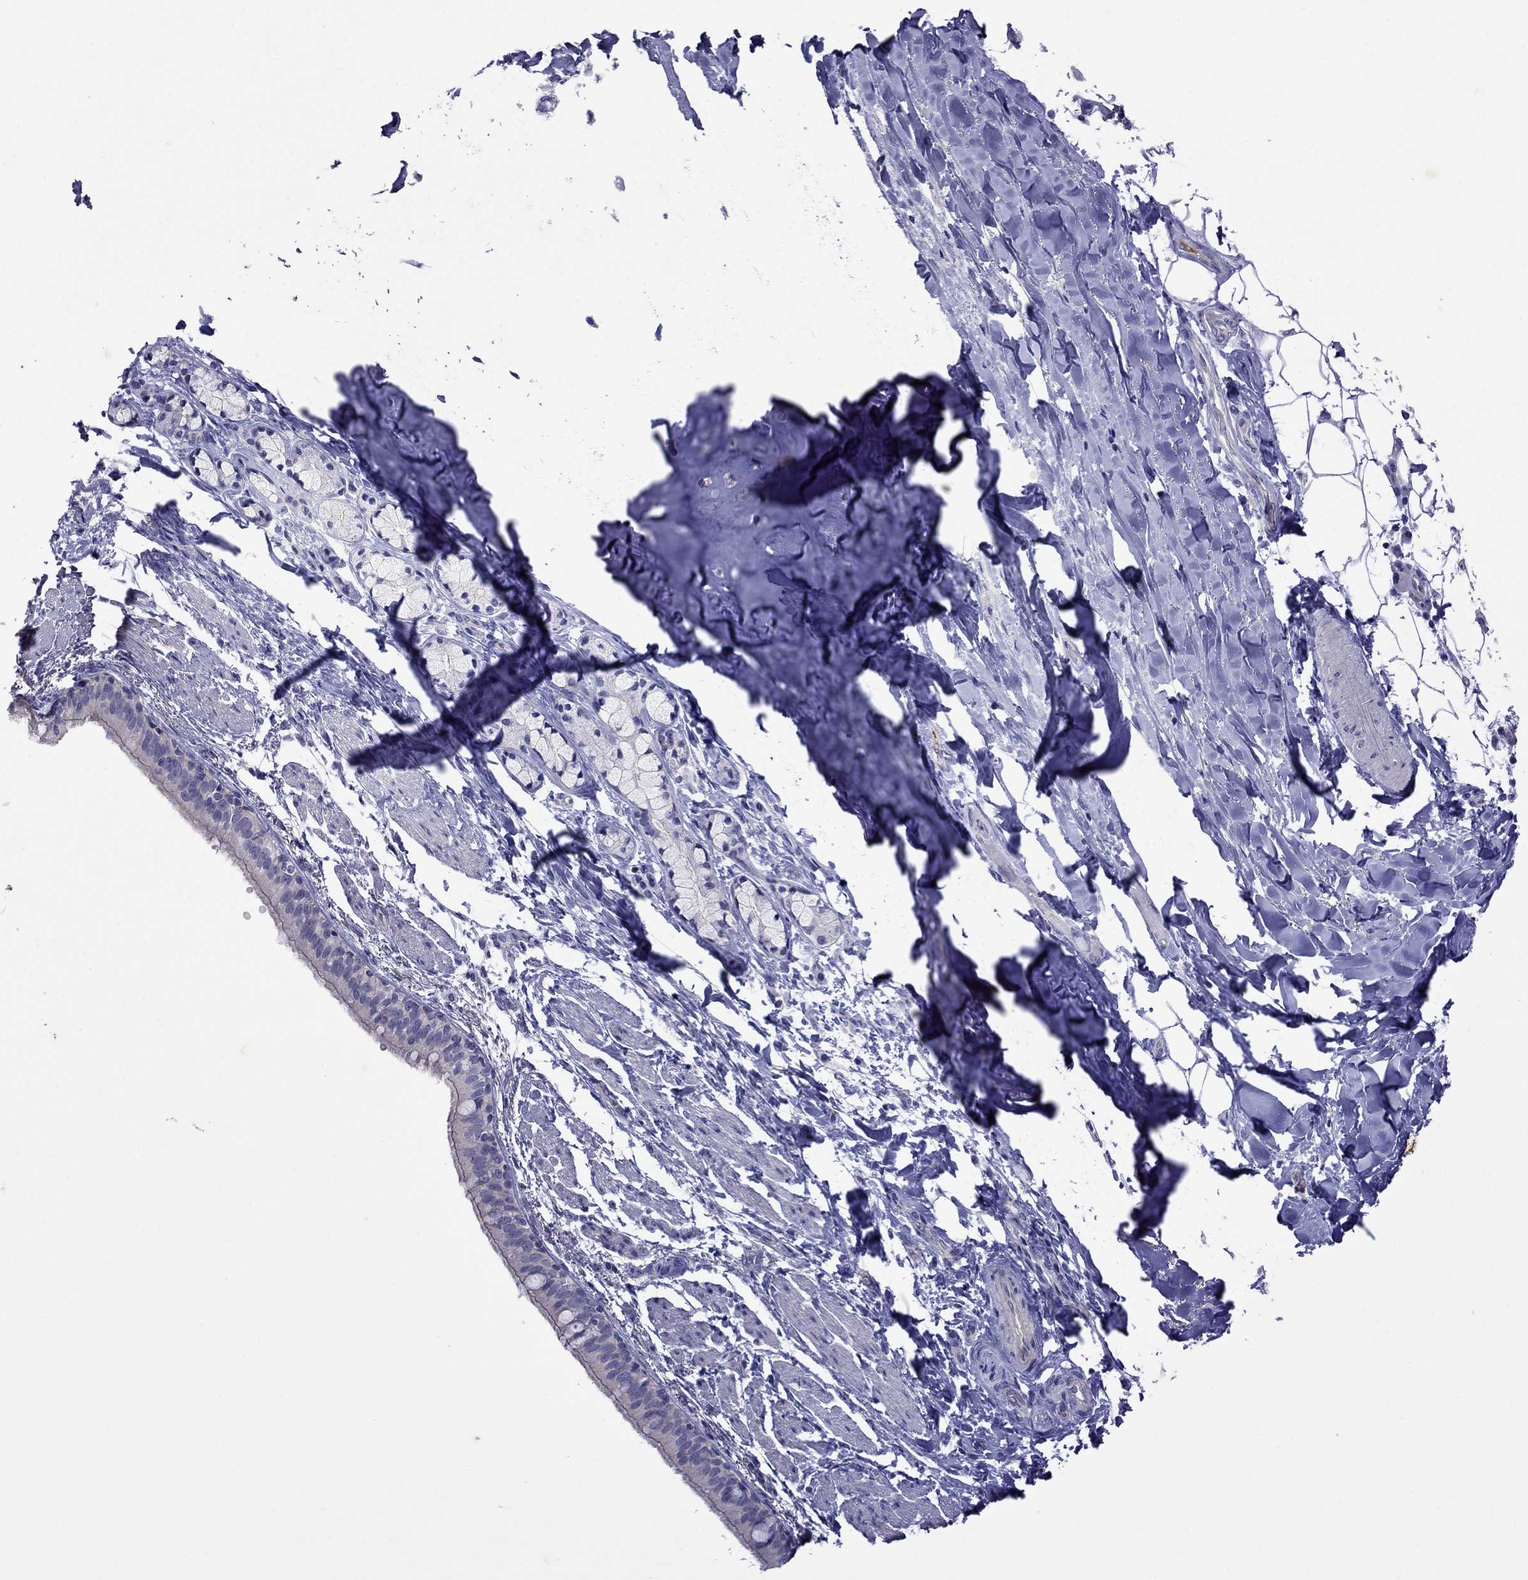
{"staining": {"intensity": "negative", "quantity": "none", "location": "none"}, "tissue": "bronchus", "cell_type": "Respiratory epithelial cells", "image_type": "normal", "snomed": [{"axis": "morphology", "description": "Normal tissue, NOS"}, {"axis": "morphology", "description": "Squamous cell carcinoma, NOS"}, {"axis": "topography", "description": "Bronchus"}, {"axis": "topography", "description": "Lung"}], "caption": "Protein analysis of unremarkable bronchus demonstrates no significant positivity in respiratory epithelial cells. The staining was performed using DAB to visualize the protein expression in brown, while the nuclei were stained in blue with hematoxylin (Magnification: 20x).", "gene": "STAR", "patient": {"sex": "male", "age": 69}}